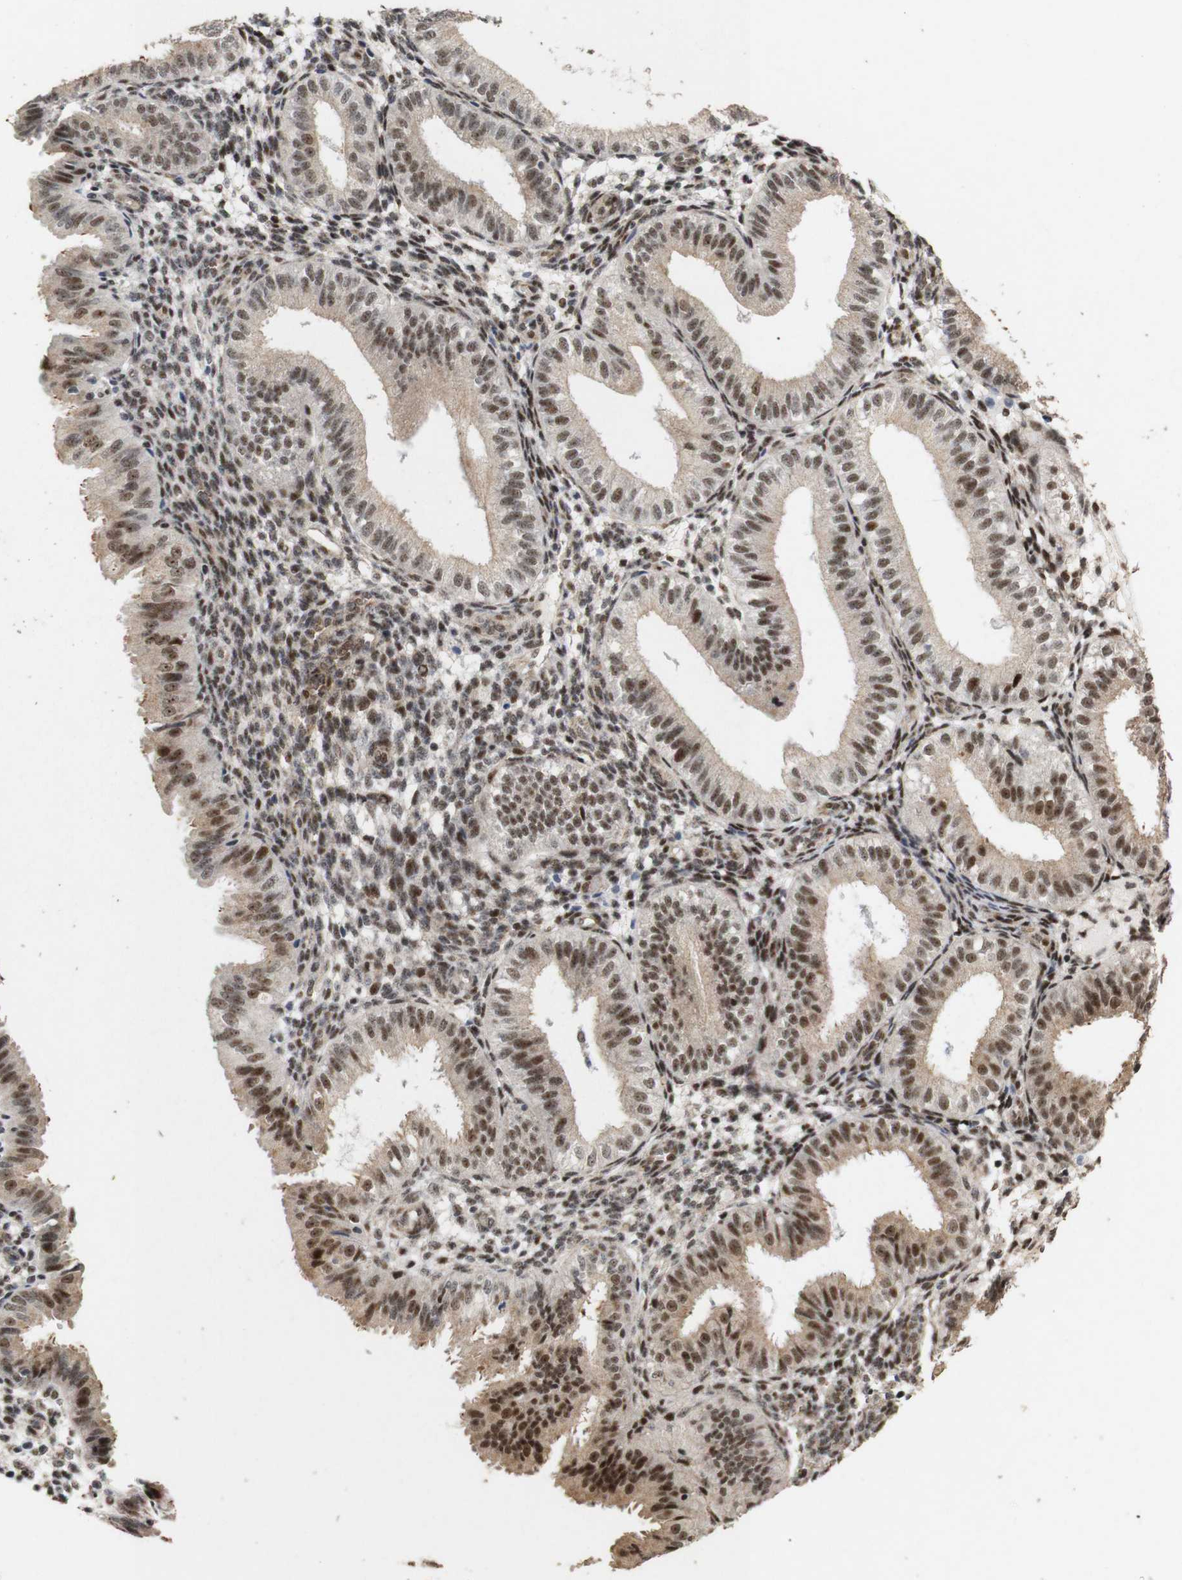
{"staining": {"intensity": "moderate", "quantity": "25%-75%", "location": "nuclear"}, "tissue": "endometrium", "cell_type": "Cells in endometrial stroma", "image_type": "normal", "snomed": [{"axis": "morphology", "description": "Normal tissue, NOS"}, {"axis": "topography", "description": "Endometrium"}], "caption": "Brown immunohistochemical staining in benign endometrium demonstrates moderate nuclear positivity in approximately 25%-75% of cells in endometrial stroma.", "gene": "PYM1", "patient": {"sex": "female", "age": 39}}